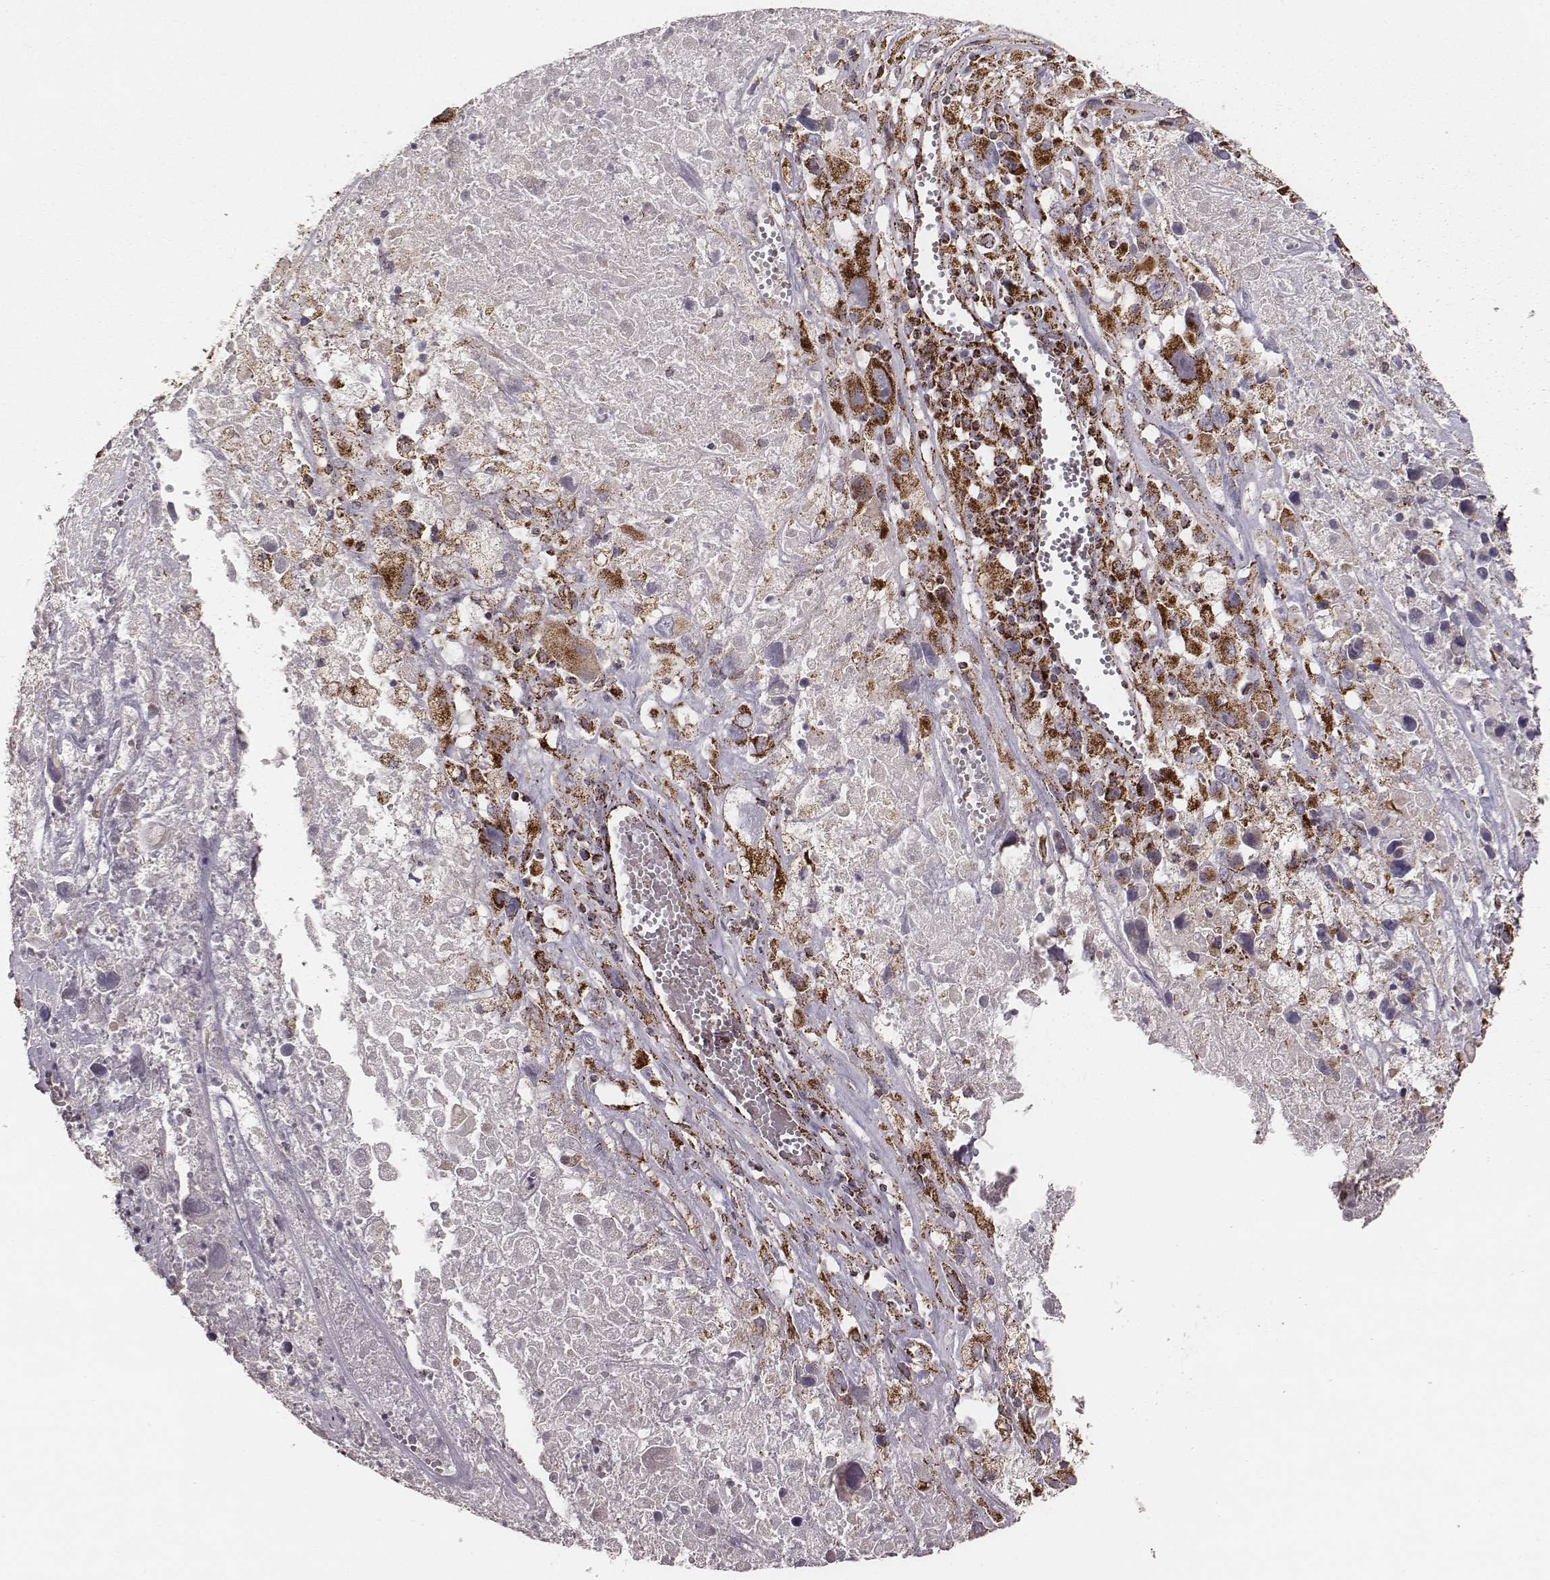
{"staining": {"intensity": "strong", "quantity": ">75%", "location": "cytoplasmic/membranous"}, "tissue": "melanoma", "cell_type": "Tumor cells", "image_type": "cancer", "snomed": [{"axis": "morphology", "description": "Malignant melanoma, Metastatic site"}, {"axis": "topography", "description": "Lymph node"}], "caption": "Human malignant melanoma (metastatic site) stained with a protein marker displays strong staining in tumor cells.", "gene": "TUFM", "patient": {"sex": "male", "age": 50}}